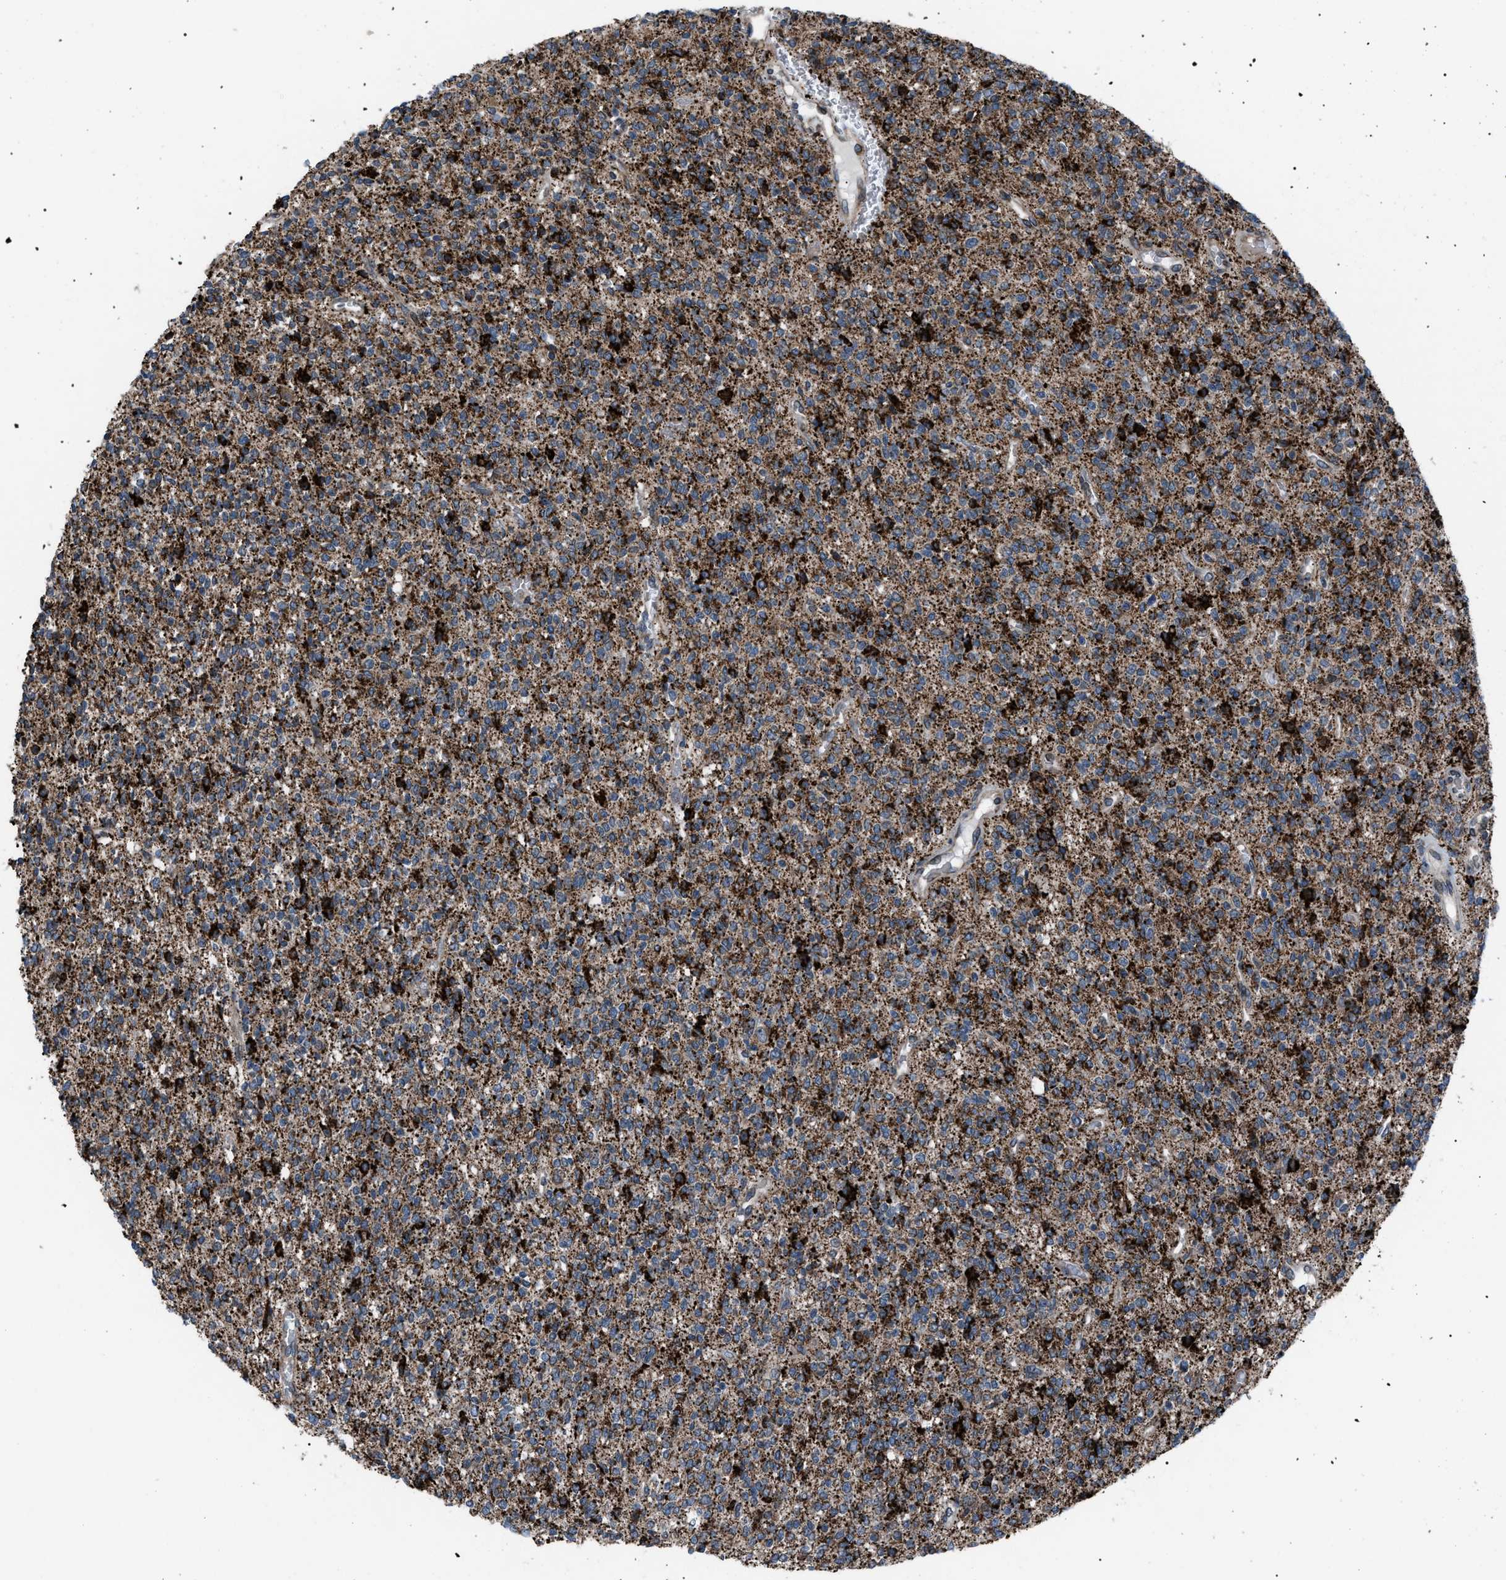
{"staining": {"intensity": "strong", "quantity": ">75%", "location": "cytoplasmic/membranous"}, "tissue": "glioma", "cell_type": "Tumor cells", "image_type": "cancer", "snomed": [{"axis": "morphology", "description": "Glioma, malignant, High grade"}, {"axis": "topography", "description": "Brain"}], "caption": "Brown immunohistochemical staining in malignant glioma (high-grade) demonstrates strong cytoplasmic/membranous staining in approximately >75% of tumor cells. Immunohistochemistry stains the protein of interest in brown and the nuclei are stained blue.", "gene": "AGO2", "patient": {"sex": "male", "age": 34}}